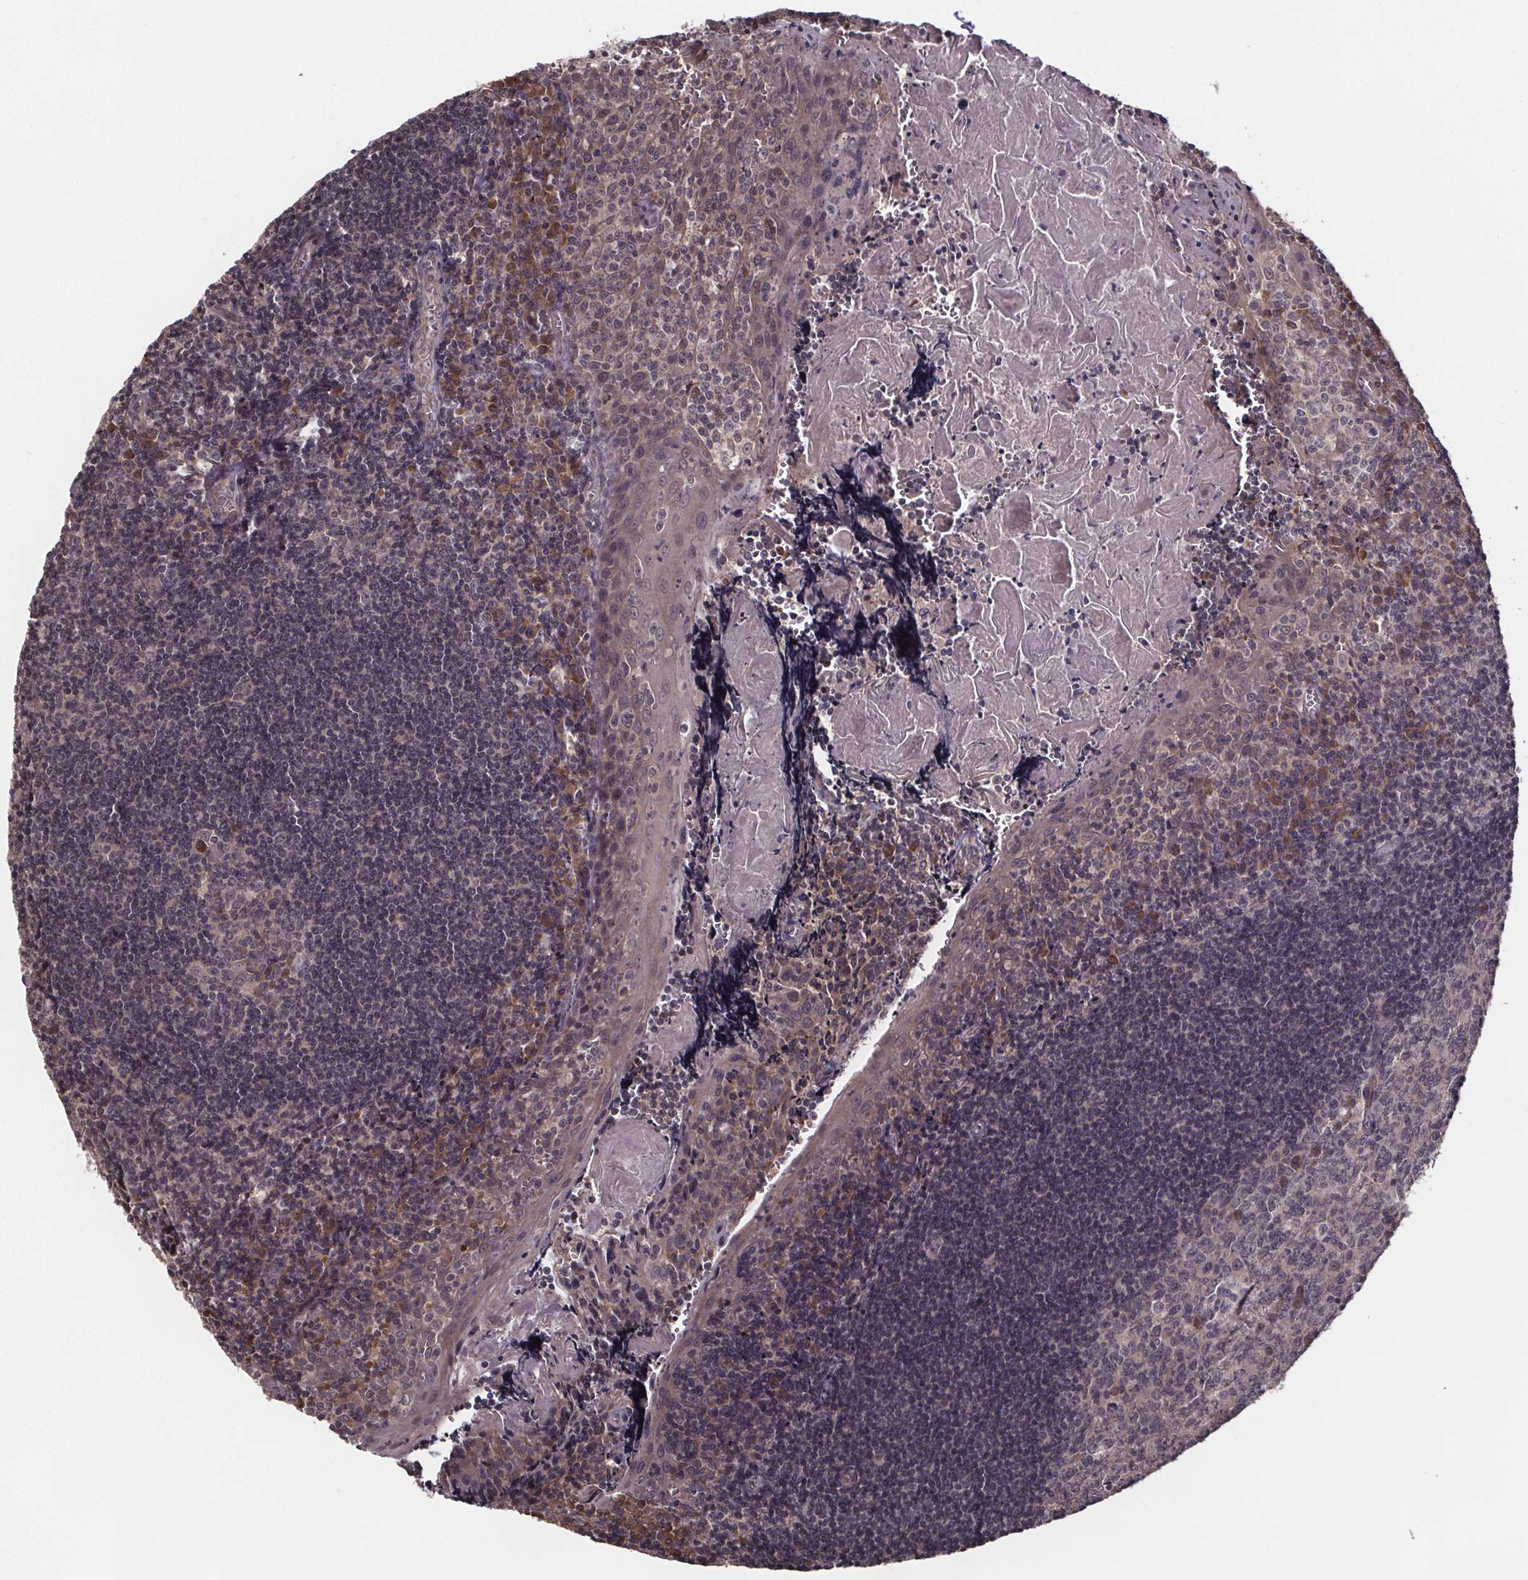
{"staining": {"intensity": "moderate", "quantity": "<25%", "location": "cytoplasmic/membranous"}, "tissue": "tonsil", "cell_type": "Germinal center cells", "image_type": "normal", "snomed": [{"axis": "morphology", "description": "Normal tissue, NOS"}, {"axis": "morphology", "description": "Inflammation, NOS"}, {"axis": "topography", "description": "Tonsil"}], "caption": "High-power microscopy captured an immunohistochemistry (IHC) micrograph of normal tonsil, revealing moderate cytoplasmic/membranous positivity in about <25% of germinal center cells.", "gene": "SAT1", "patient": {"sex": "female", "age": 31}}